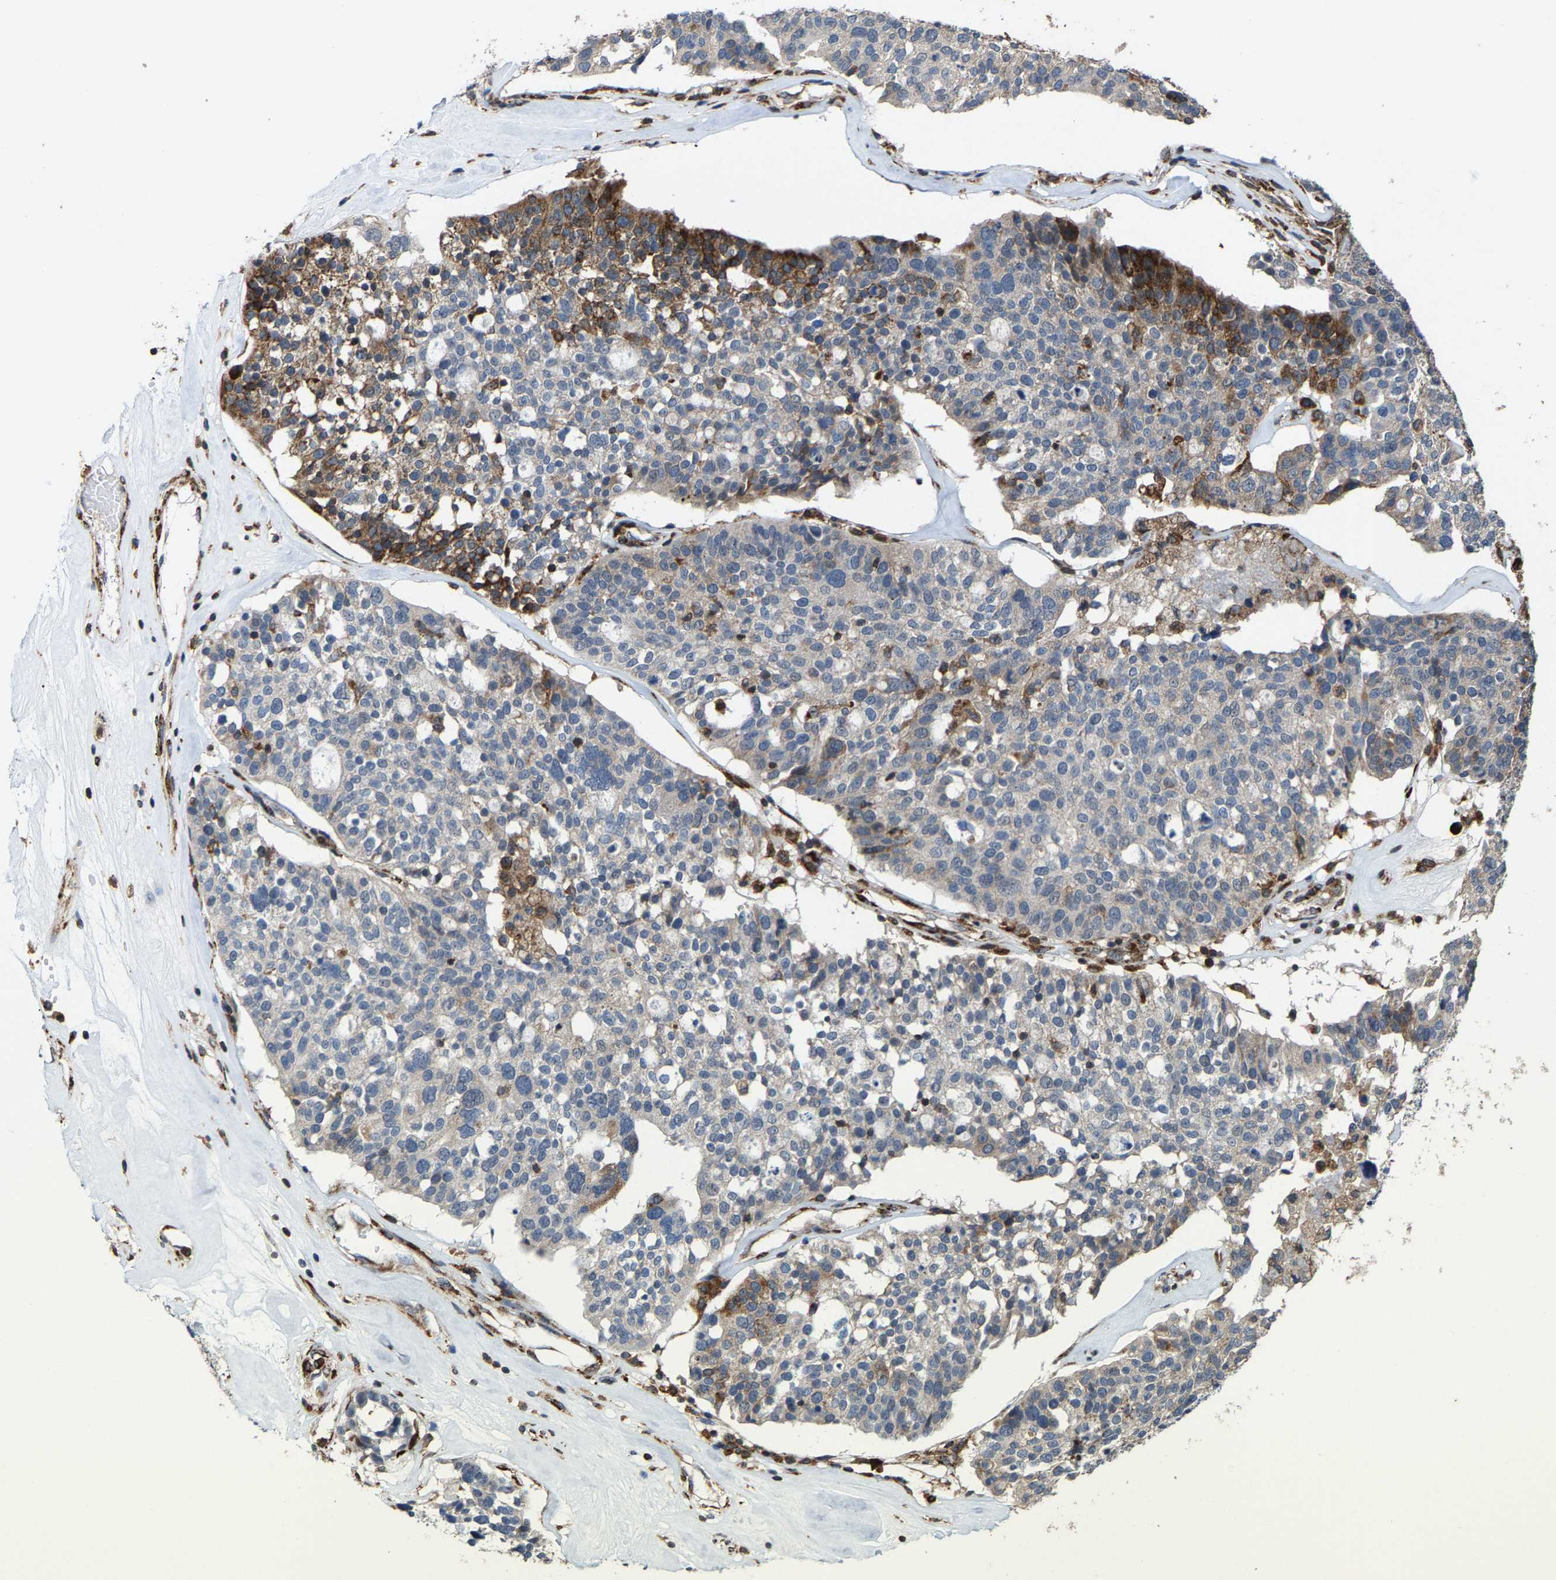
{"staining": {"intensity": "moderate", "quantity": "<25%", "location": "cytoplasmic/membranous"}, "tissue": "ovarian cancer", "cell_type": "Tumor cells", "image_type": "cancer", "snomed": [{"axis": "morphology", "description": "Cystadenocarcinoma, serous, NOS"}, {"axis": "topography", "description": "Ovary"}], "caption": "Ovarian cancer stained for a protein shows moderate cytoplasmic/membranous positivity in tumor cells. (DAB IHC, brown staining for protein, blue staining for nuclei).", "gene": "FGD3", "patient": {"sex": "female", "age": 59}}